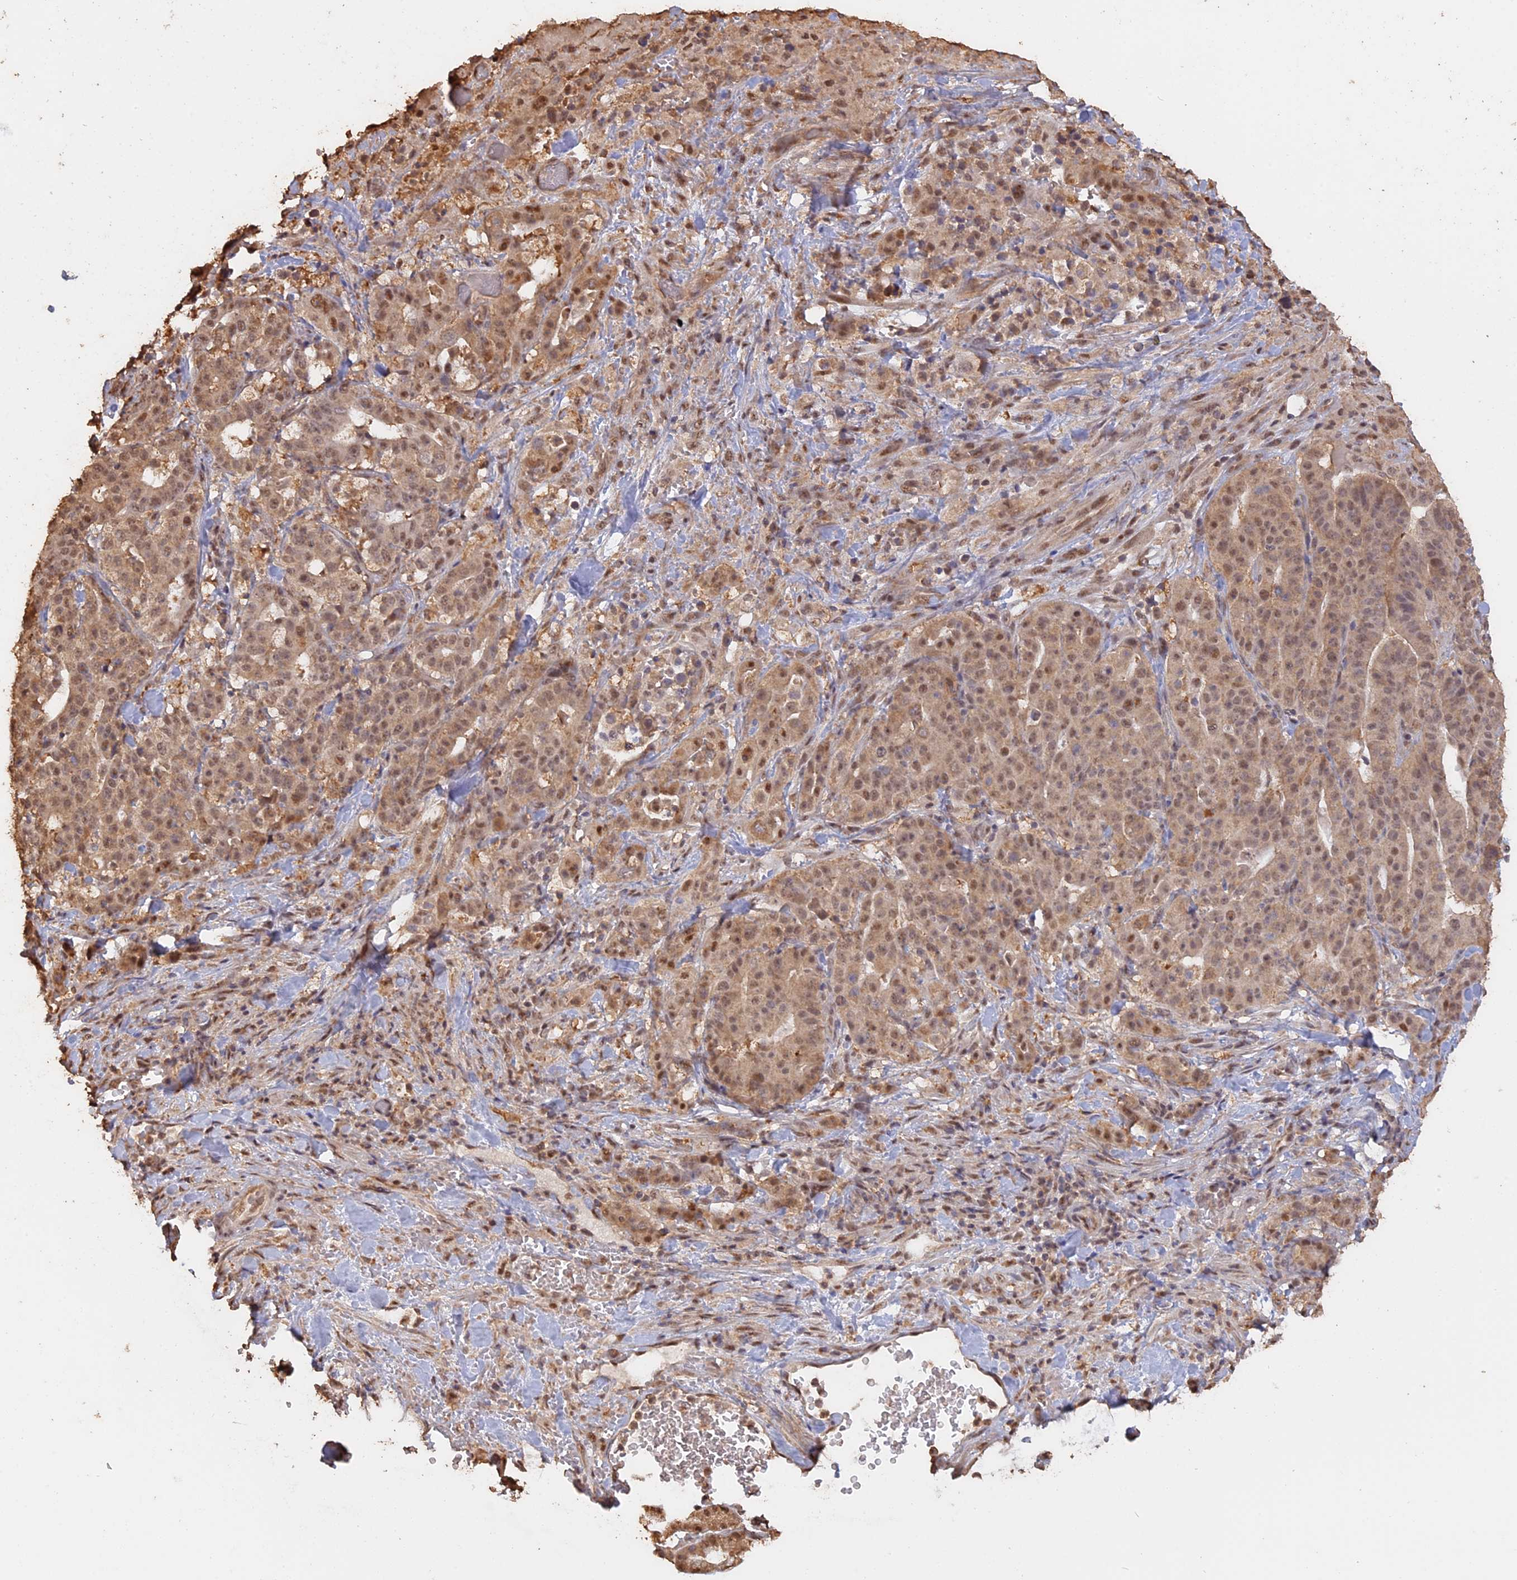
{"staining": {"intensity": "moderate", "quantity": ">75%", "location": "cytoplasmic/membranous,nuclear"}, "tissue": "stomach cancer", "cell_type": "Tumor cells", "image_type": "cancer", "snomed": [{"axis": "morphology", "description": "Adenocarcinoma, NOS"}, {"axis": "topography", "description": "Stomach"}], "caption": "A brown stain highlights moderate cytoplasmic/membranous and nuclear expression of a protein in stomach cancer (adenocarcinoma) tumor cells.", "gene": "PSMC6", "patient": {"sex": "male", "age": 48}}